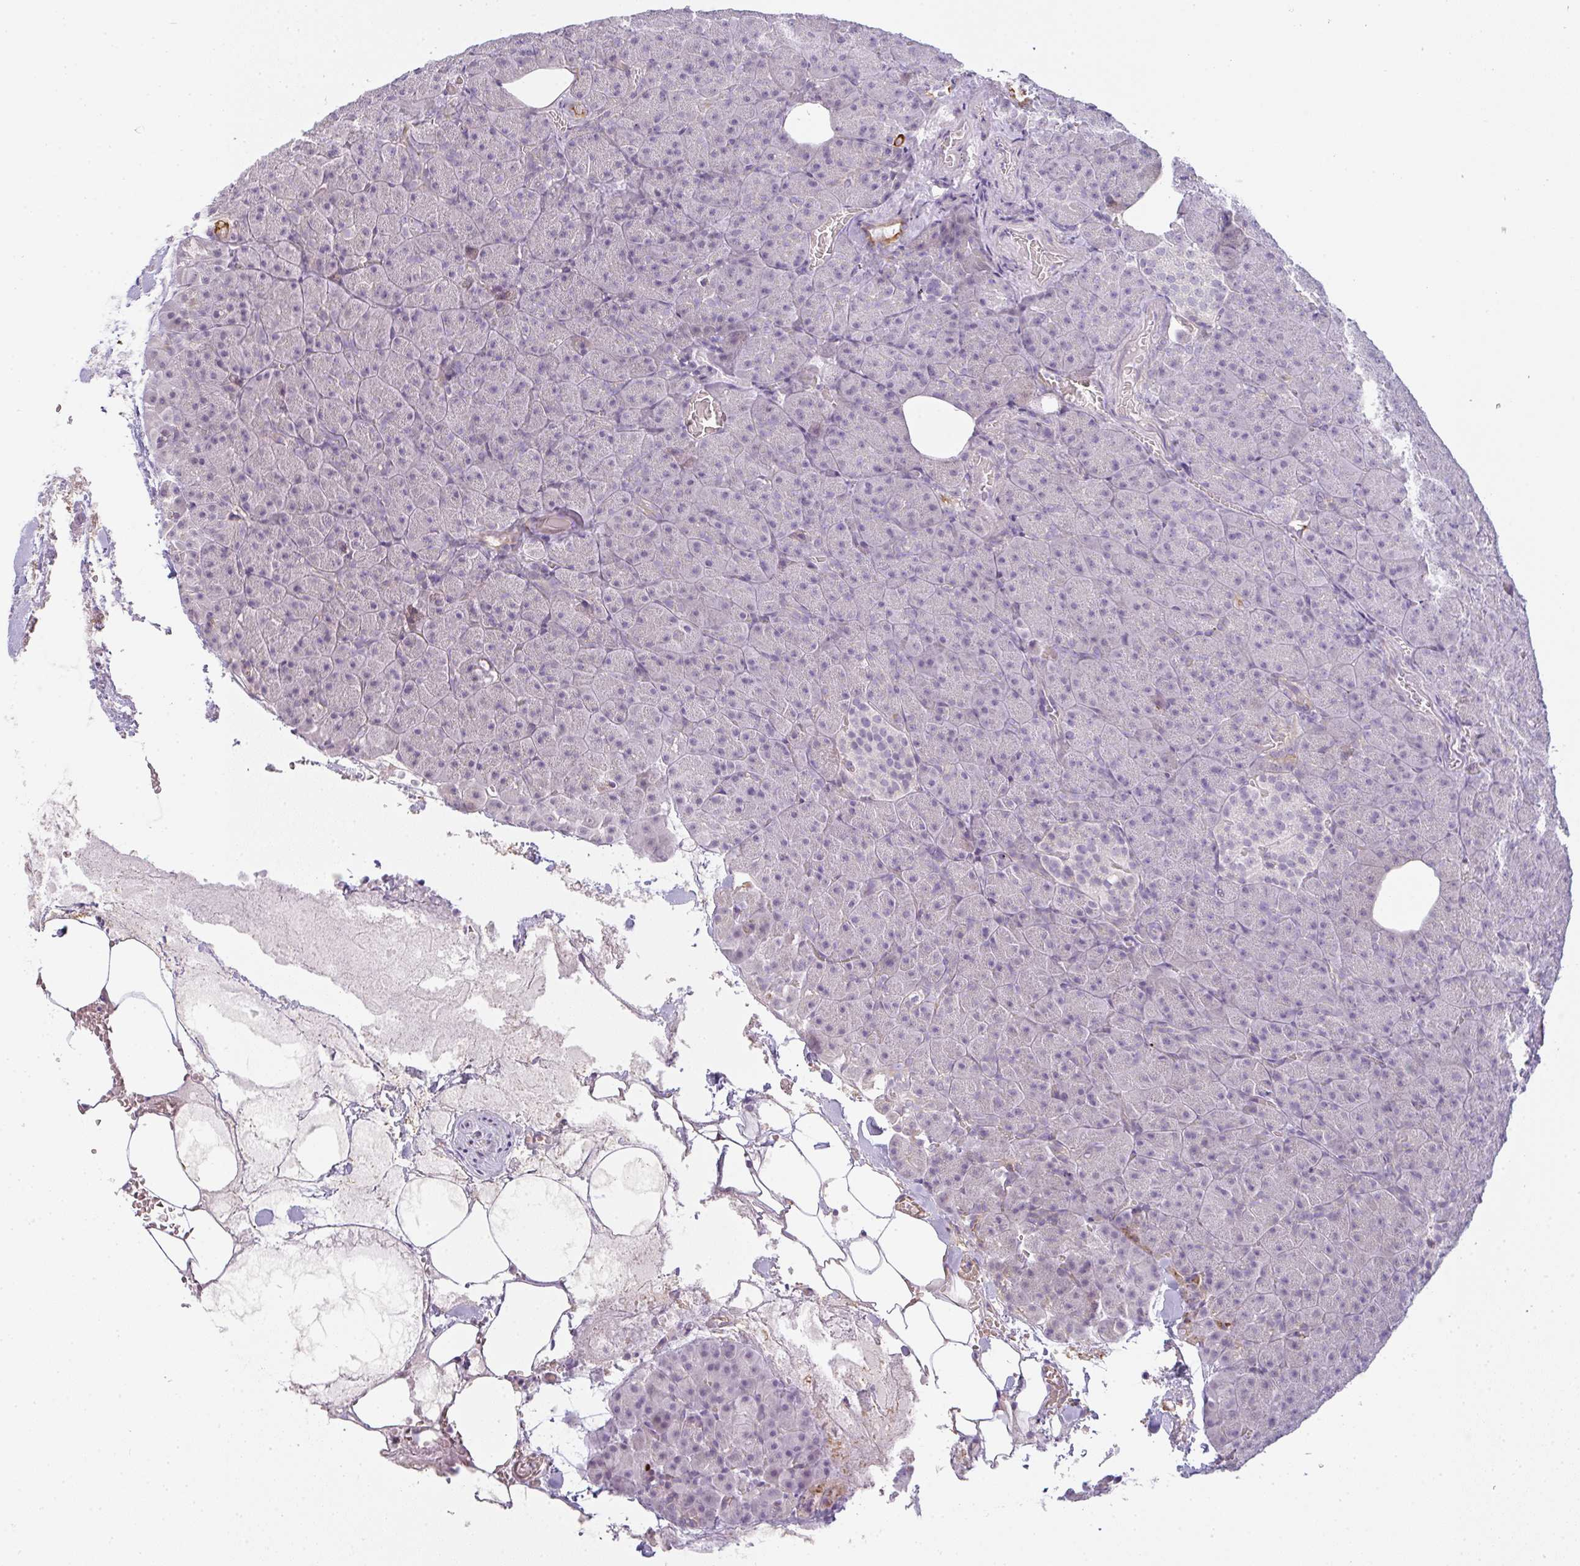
{"staining": {"intensity": "strong", "quantity": "<25%", "location": "cytoplasmic/membranous"}, "tissue": "pancreas", "cell_type": "Exocrine glandular cells", "image_type": "normal", "snomed": [{"axis": "morphology", "description": "Normal tissue, NOS"}, {"axis": "topography", "description": "Pancreas"}], "caption": "An image showing strong cytoplasmic/membranous staining in about <25% of exocrine glandular cells in benign pancreas, as visualized by brown immunohistochemical staining.", "gene": "SIRPB2", "patient": {"sex": "female", "age": 74}}